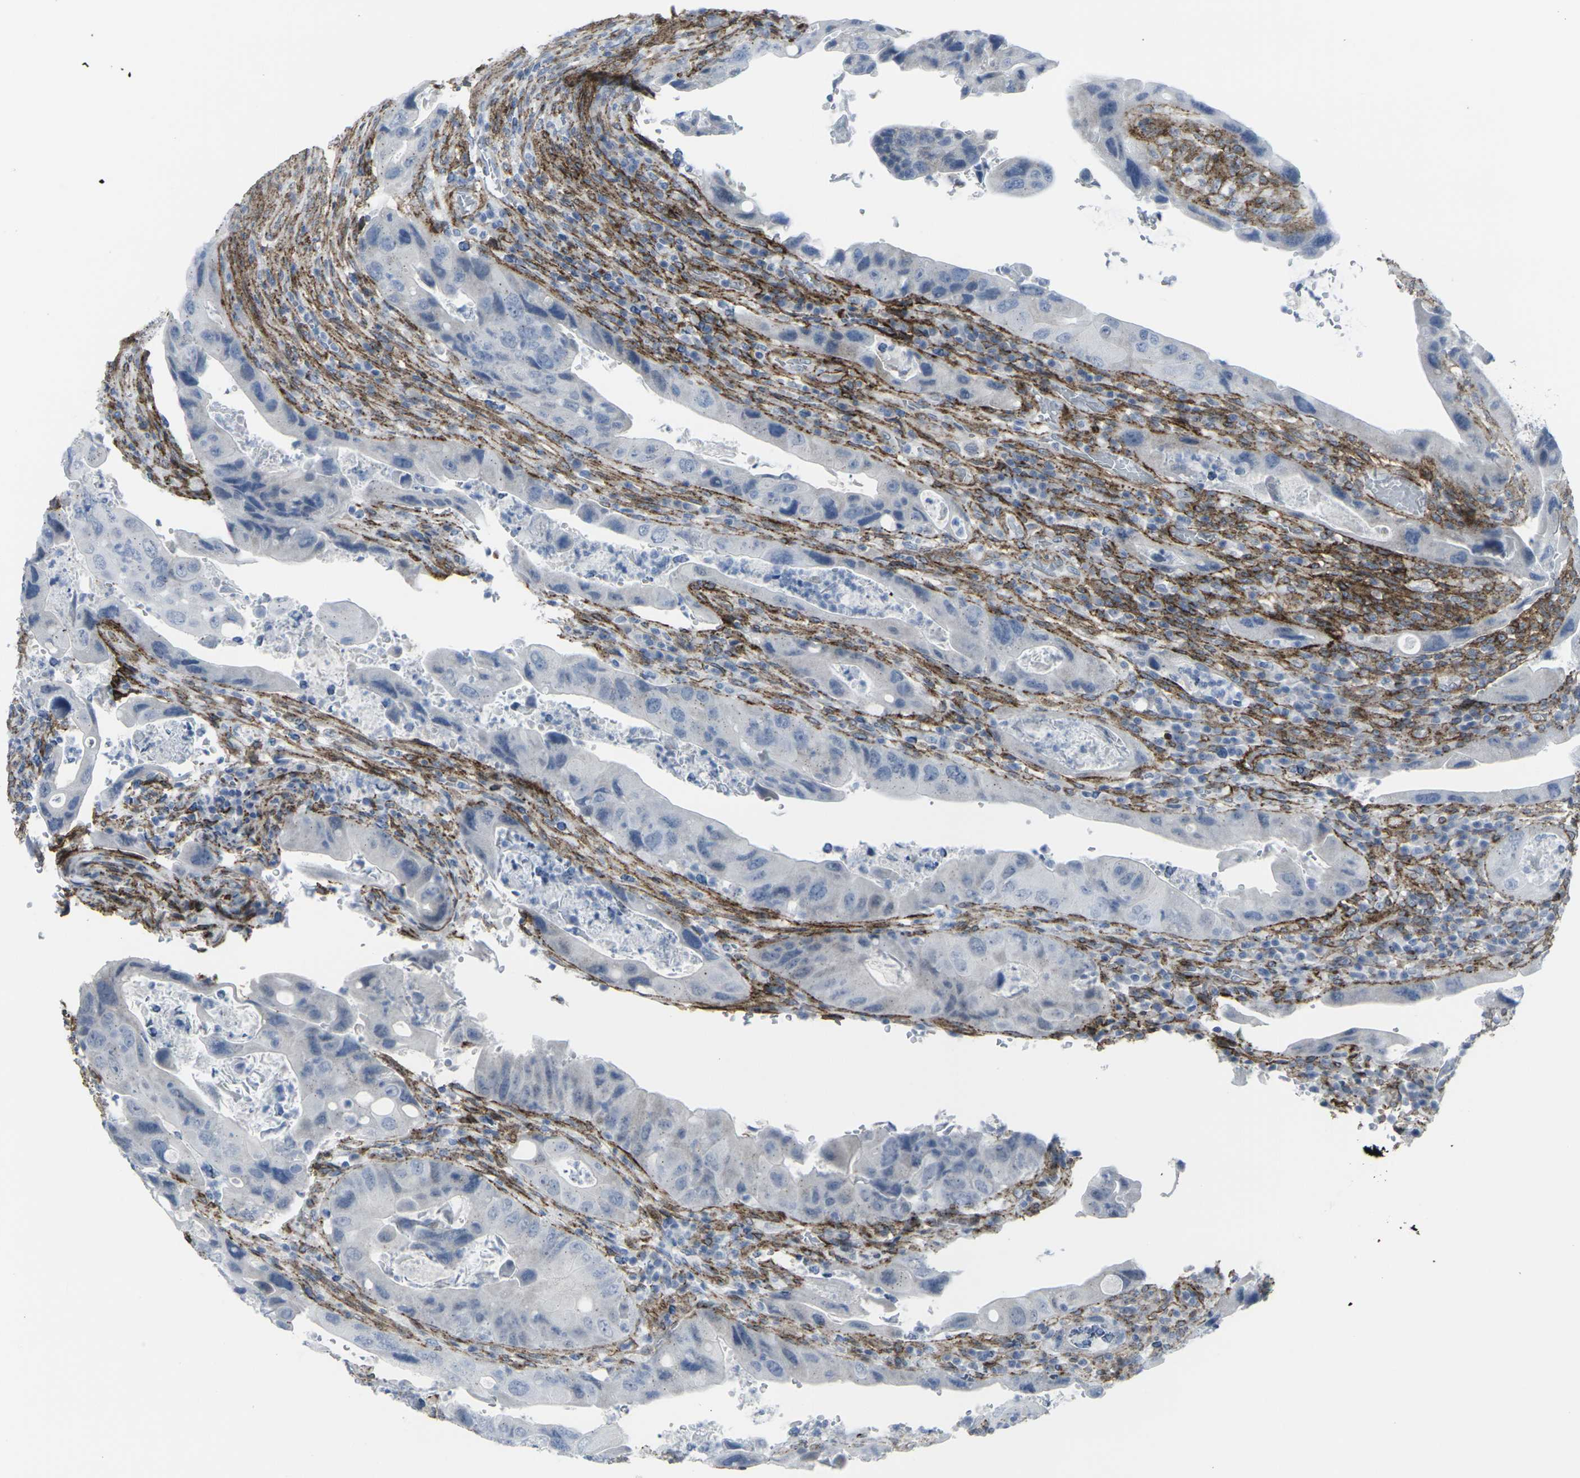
{"staining": {"intensity": "negative", "quantity": "none", "location": "none"}, "tissue": "colorectal cancer", "cell_type": "Tumor cells", "image_type": "cancer", "snomed": [{"axis": "morphology", "description": "Adenocarcinoma, NOS"}, {"axis": "topography", "description": "Rectum"}], "caption": "Immunohistochemistry image of human colorectal cancer stained for a protein (brown), which demonstrates no positivity in tumor cells.", "gene": "CDH11", "patient": {"sex": "female", "age": 57}}